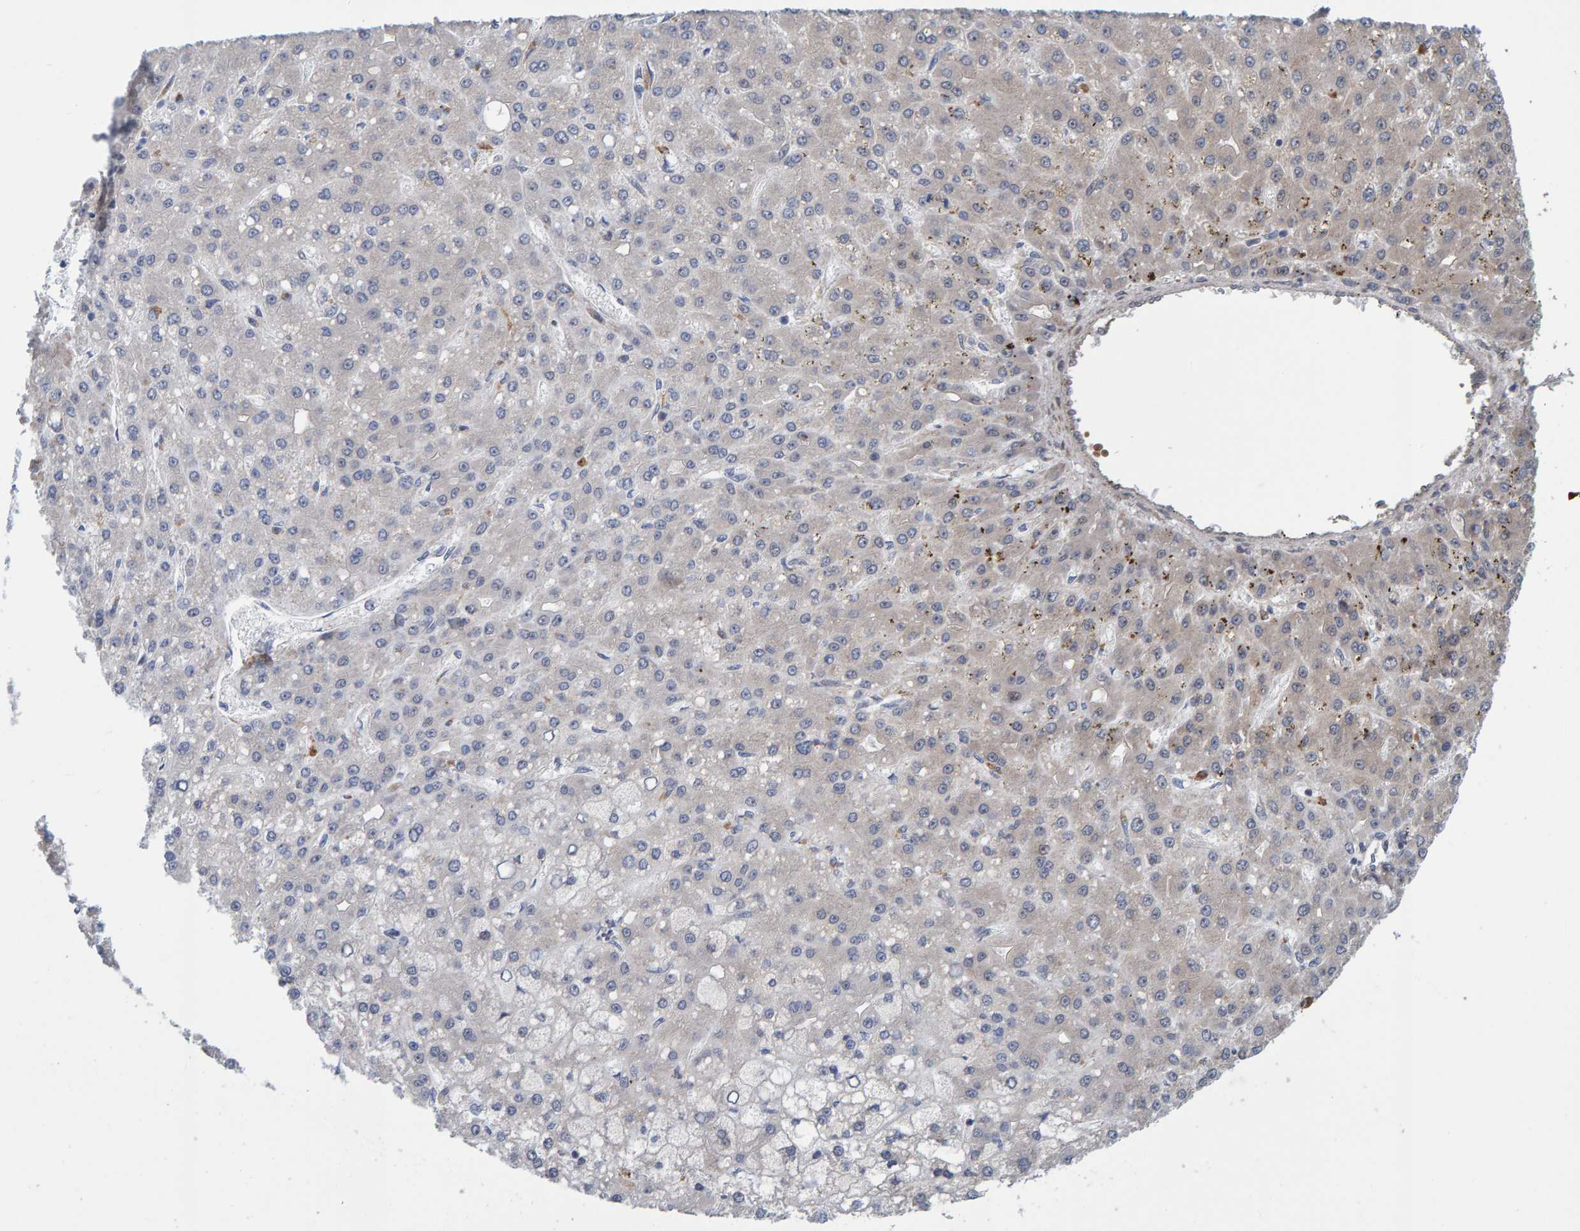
{"staining": {"intensity": "weak", "quantity": "<25%", "location": "cytoplasmic/membranous"}, "tissue": "liver cancer", "cell_type": "Tumor cells", "image_type": "cancer", "snomed": [{"axis": "morphology", "description": "Carcinoma, Hepatocellular, NOS"}, {"axis": "topography", "description": "Liver"}], "caption": "Tumor cells show no significant expression in liver hepatocellular carcinoma.", "gene": "MFSD6L", "patient": {"sex": "male", "age": 67}}